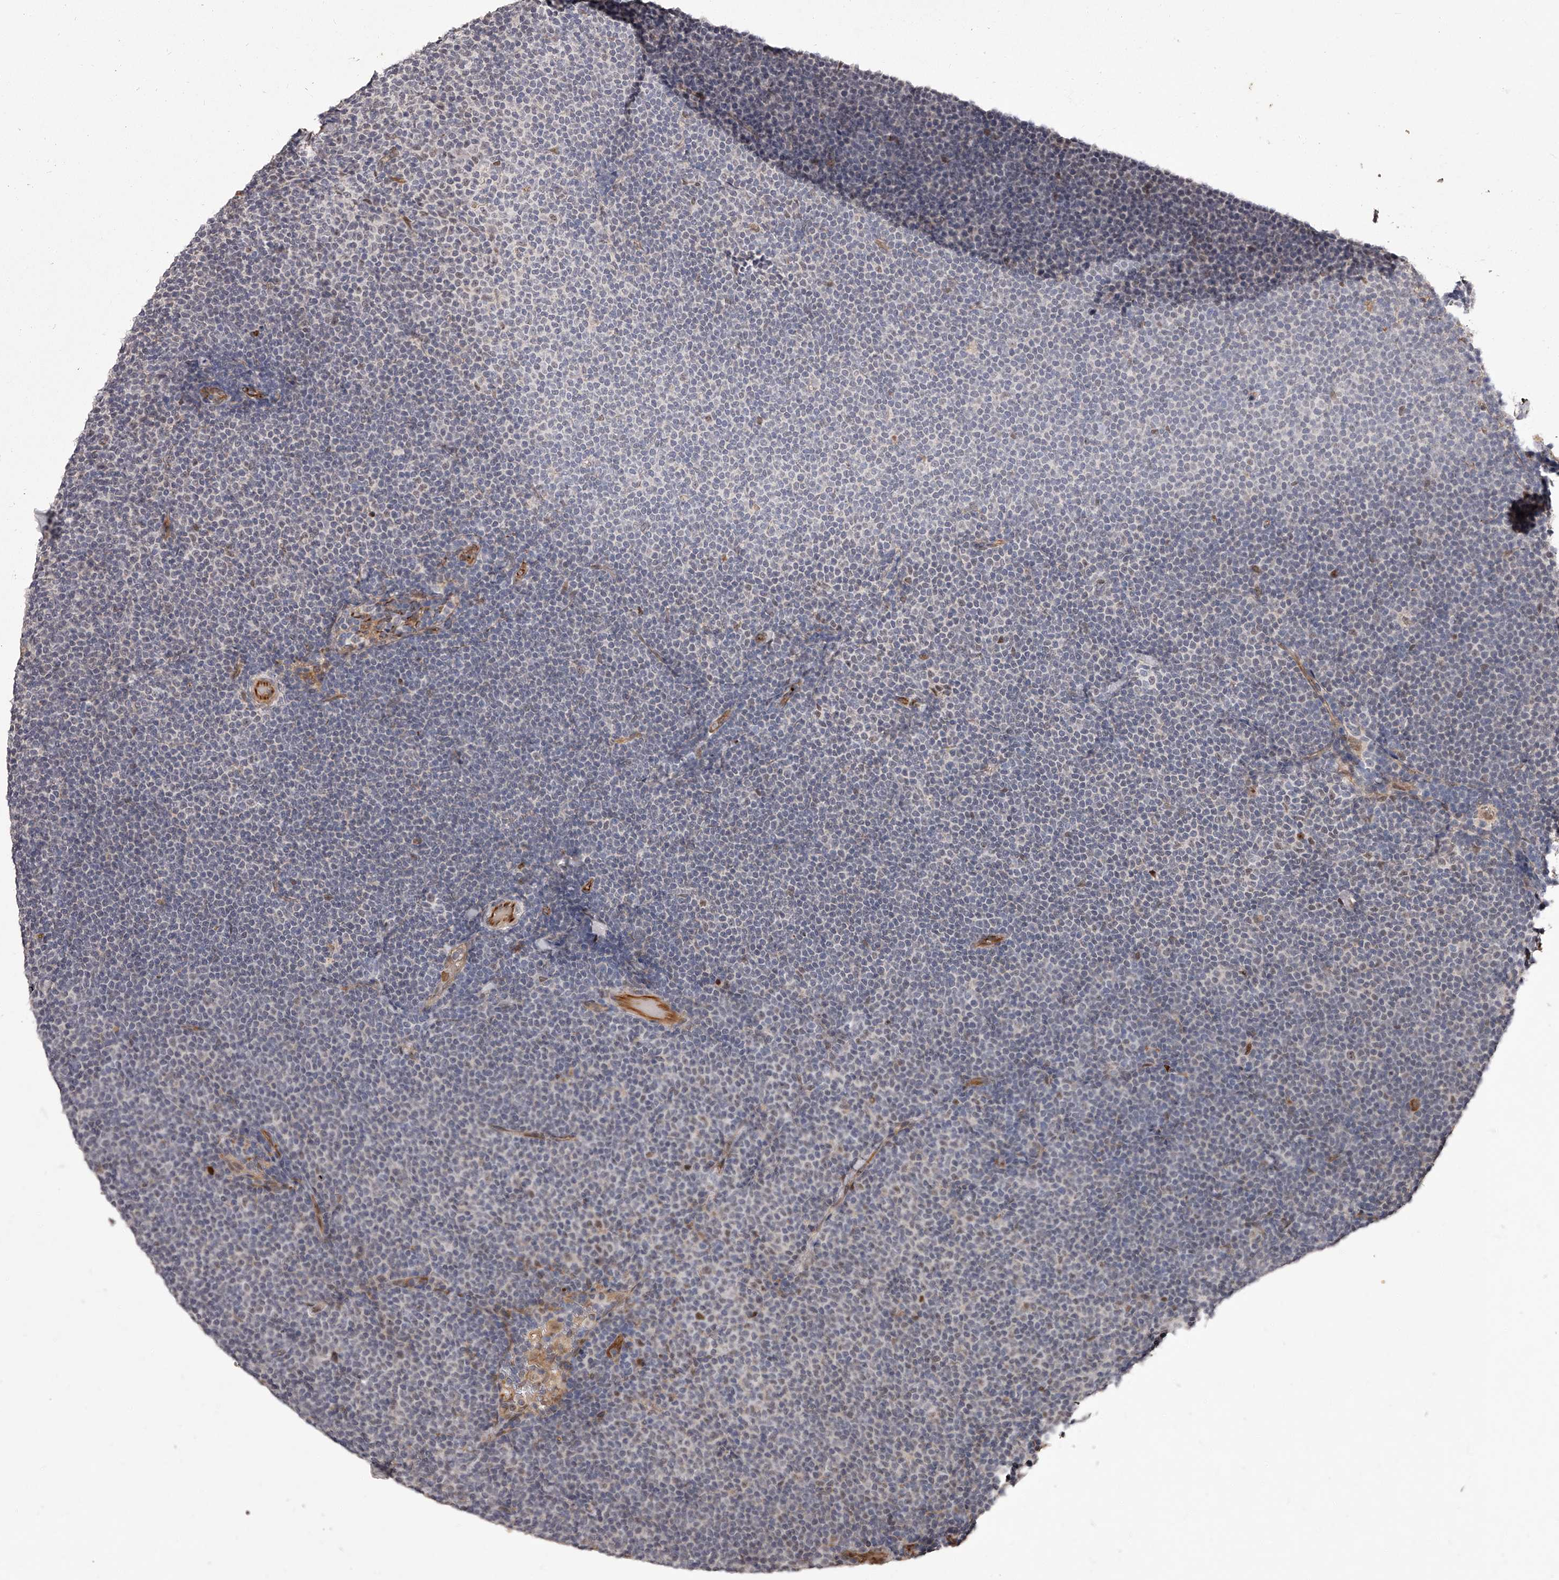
{"staining": {"intensity": "negative", "quantity": "none", "location": "none"}, "tissue": "lymphoma", "cell_type": "Tumor cells", "image_type": "cancer", "snomed": [{"axis": "morphology", "description": "Malignant lymphoma, non-Hodgkin's type, Low grade"}, {"axis": "topography", "description": "Lymph node"}], "caption": "Human malignant lymphoma, non-Hodgkin's type (low-grade) stained for a protein using immunohistochemistry demonstrates no staining in tumor cells.", "gene": "URGCP", "patient": {"sex": "female", "age": 53}}